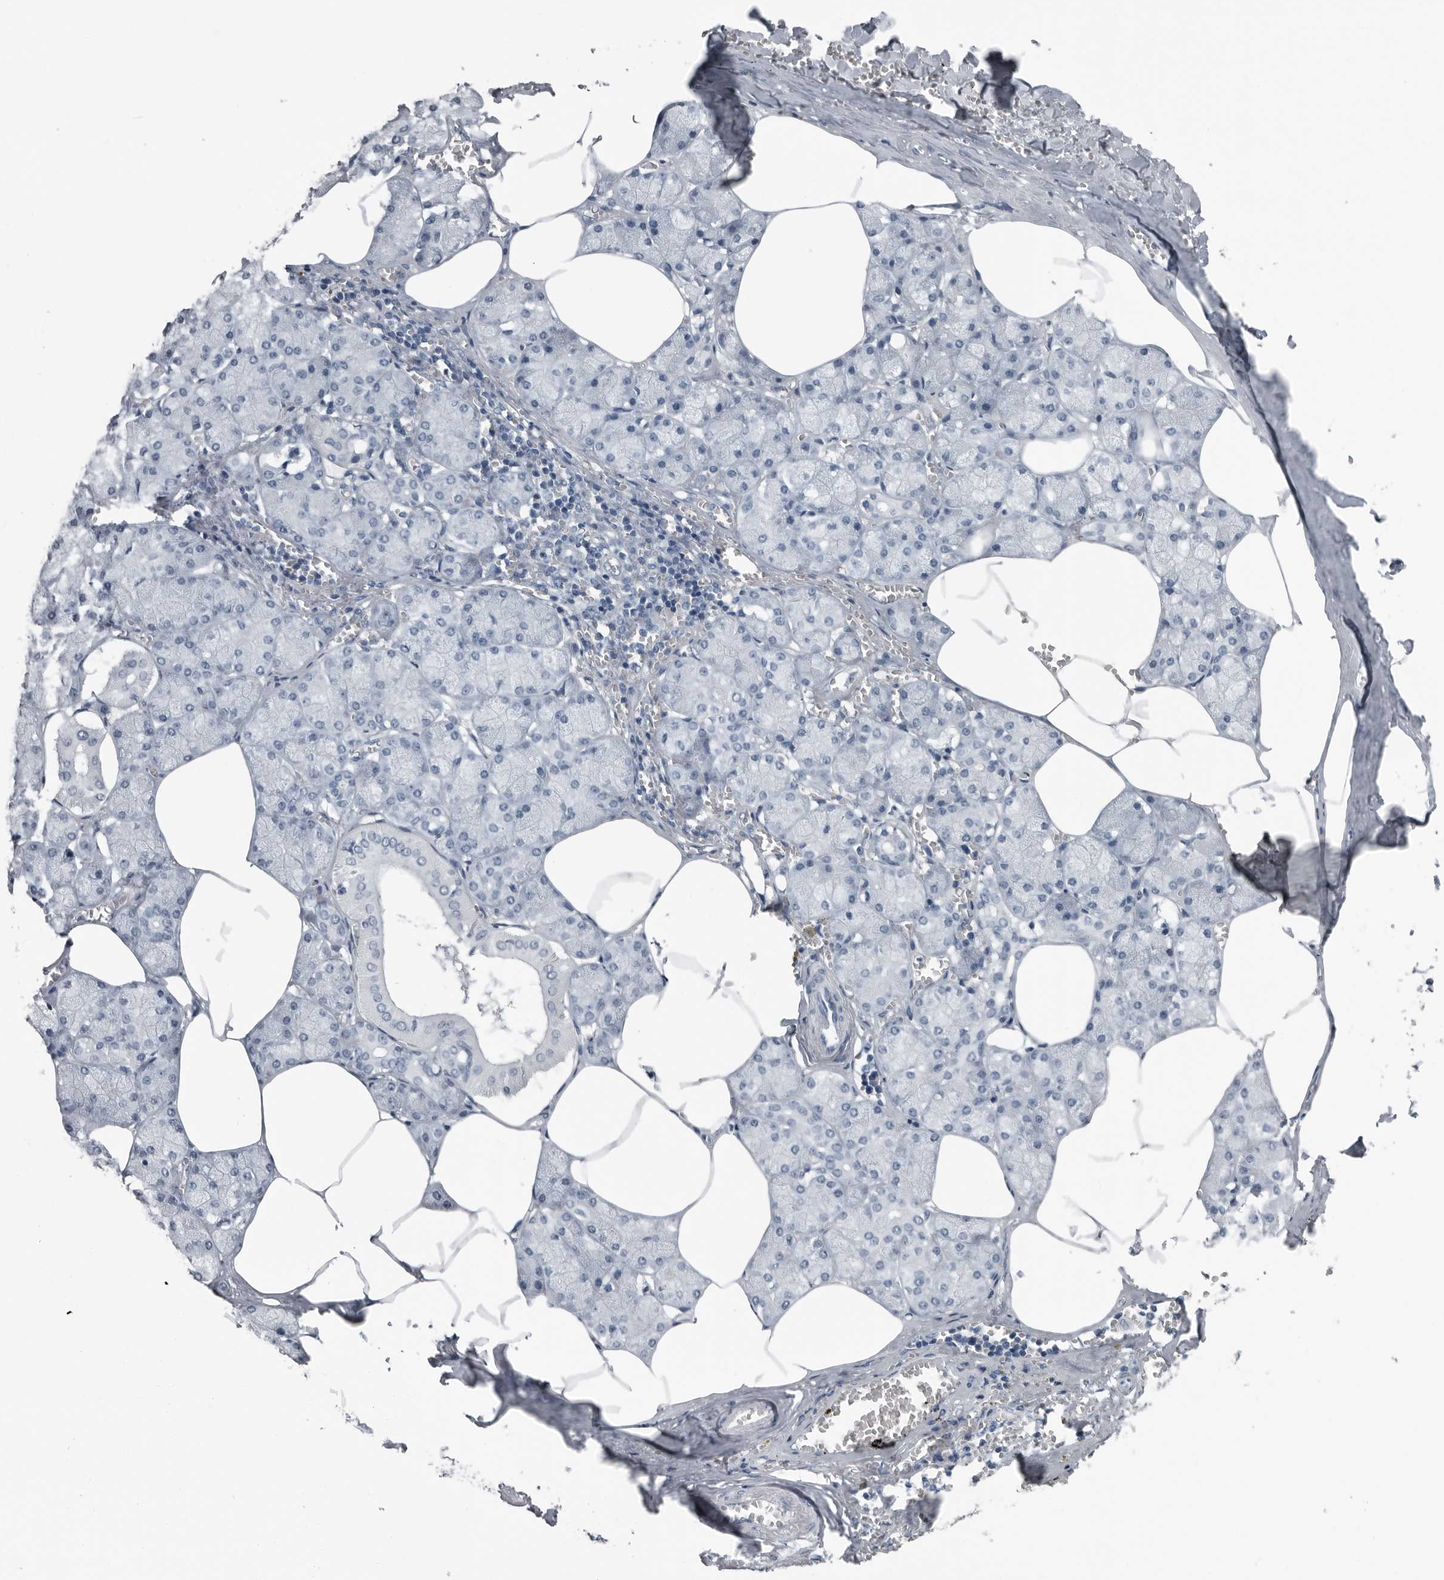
{"staining": {"intensity": "negative", "quantity": "none", "location": "none"}, "tissue": "salivary gland", "cell_type": "Glandular cells", "image_type": "normal", "snomed": [{"axis": "morphology", "description": "Normal tissue, NOS"}, {"axis": "topography", "description": "Salivary gland"}], "caption": "High magnification brightfield microscopy of normal salivary gland stained with DAB (3,3'-diaminobenzidine) (brown) and counterstained with hematoxylin (blue): glandular cells show no significant expression. (Stains: DAB immunohistochemistry (IHC) with hematoxylin counter stain, Microscopy: brightfield microscopy at high magnification).", "gene": "PRSS1", "patient": {"sex": "male", "age": 62}}